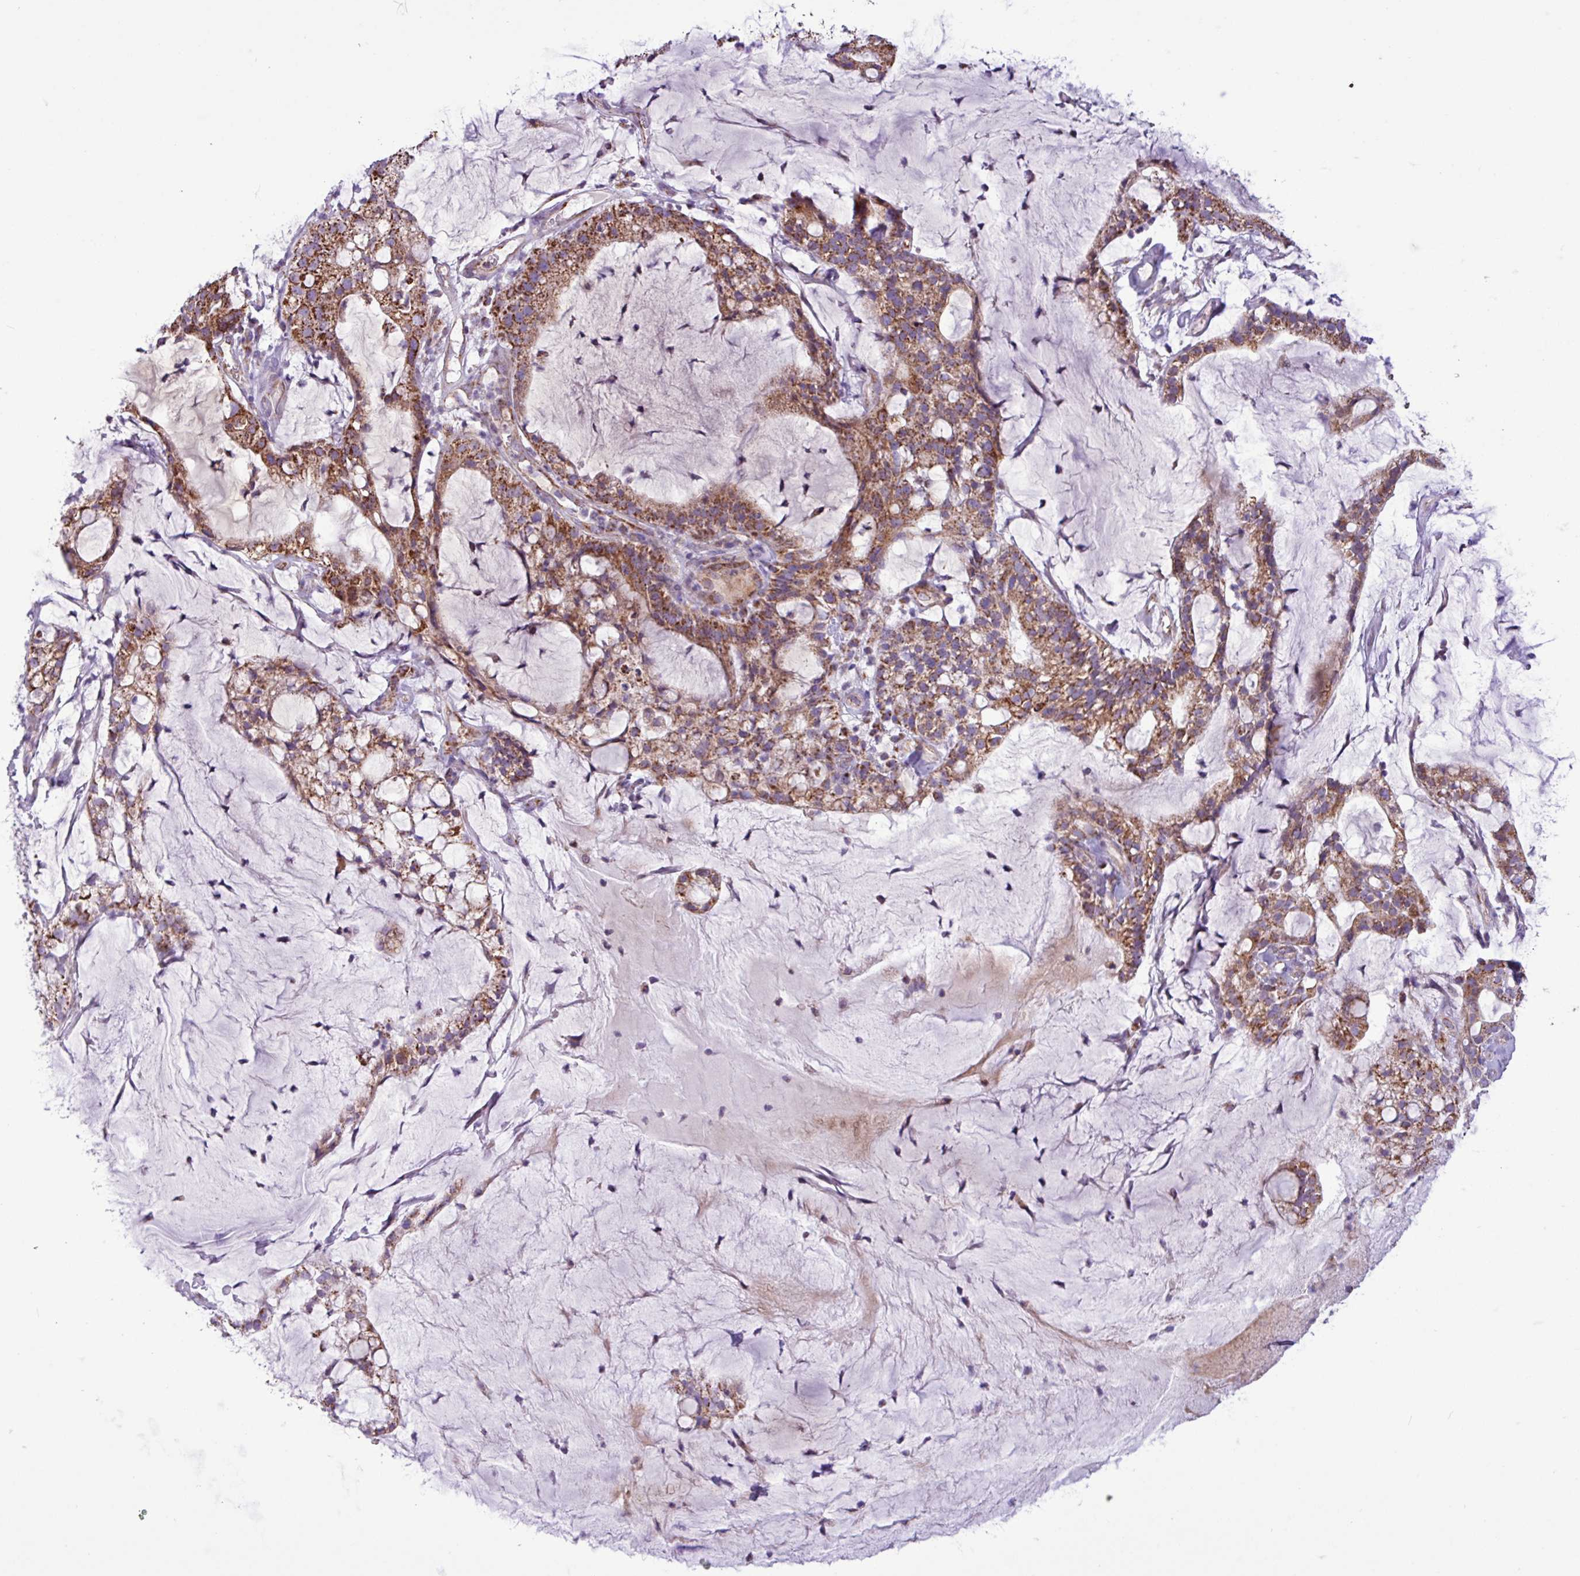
{"staining": {"intensity": "moderate", "quantity": ">75%", "location": "cytoplasmic/membranous"}, "tissue": "cervical cancer", "cell_type": "Tumor cells", "image_type": "cancer", "snomed": [{"axis": "morphology", "description": "Adenocarcinoma, NOS"}, {"axis": "topography", "description": "Cervix"}], "caption": "Human cervical cancer stained with a brown dye demonstrates moderate cytoplasmic/membranous positive positivity in about >75% of tumor cells.", "gene": "RTL3", "patient": {"sex": "female", "age": 41}}